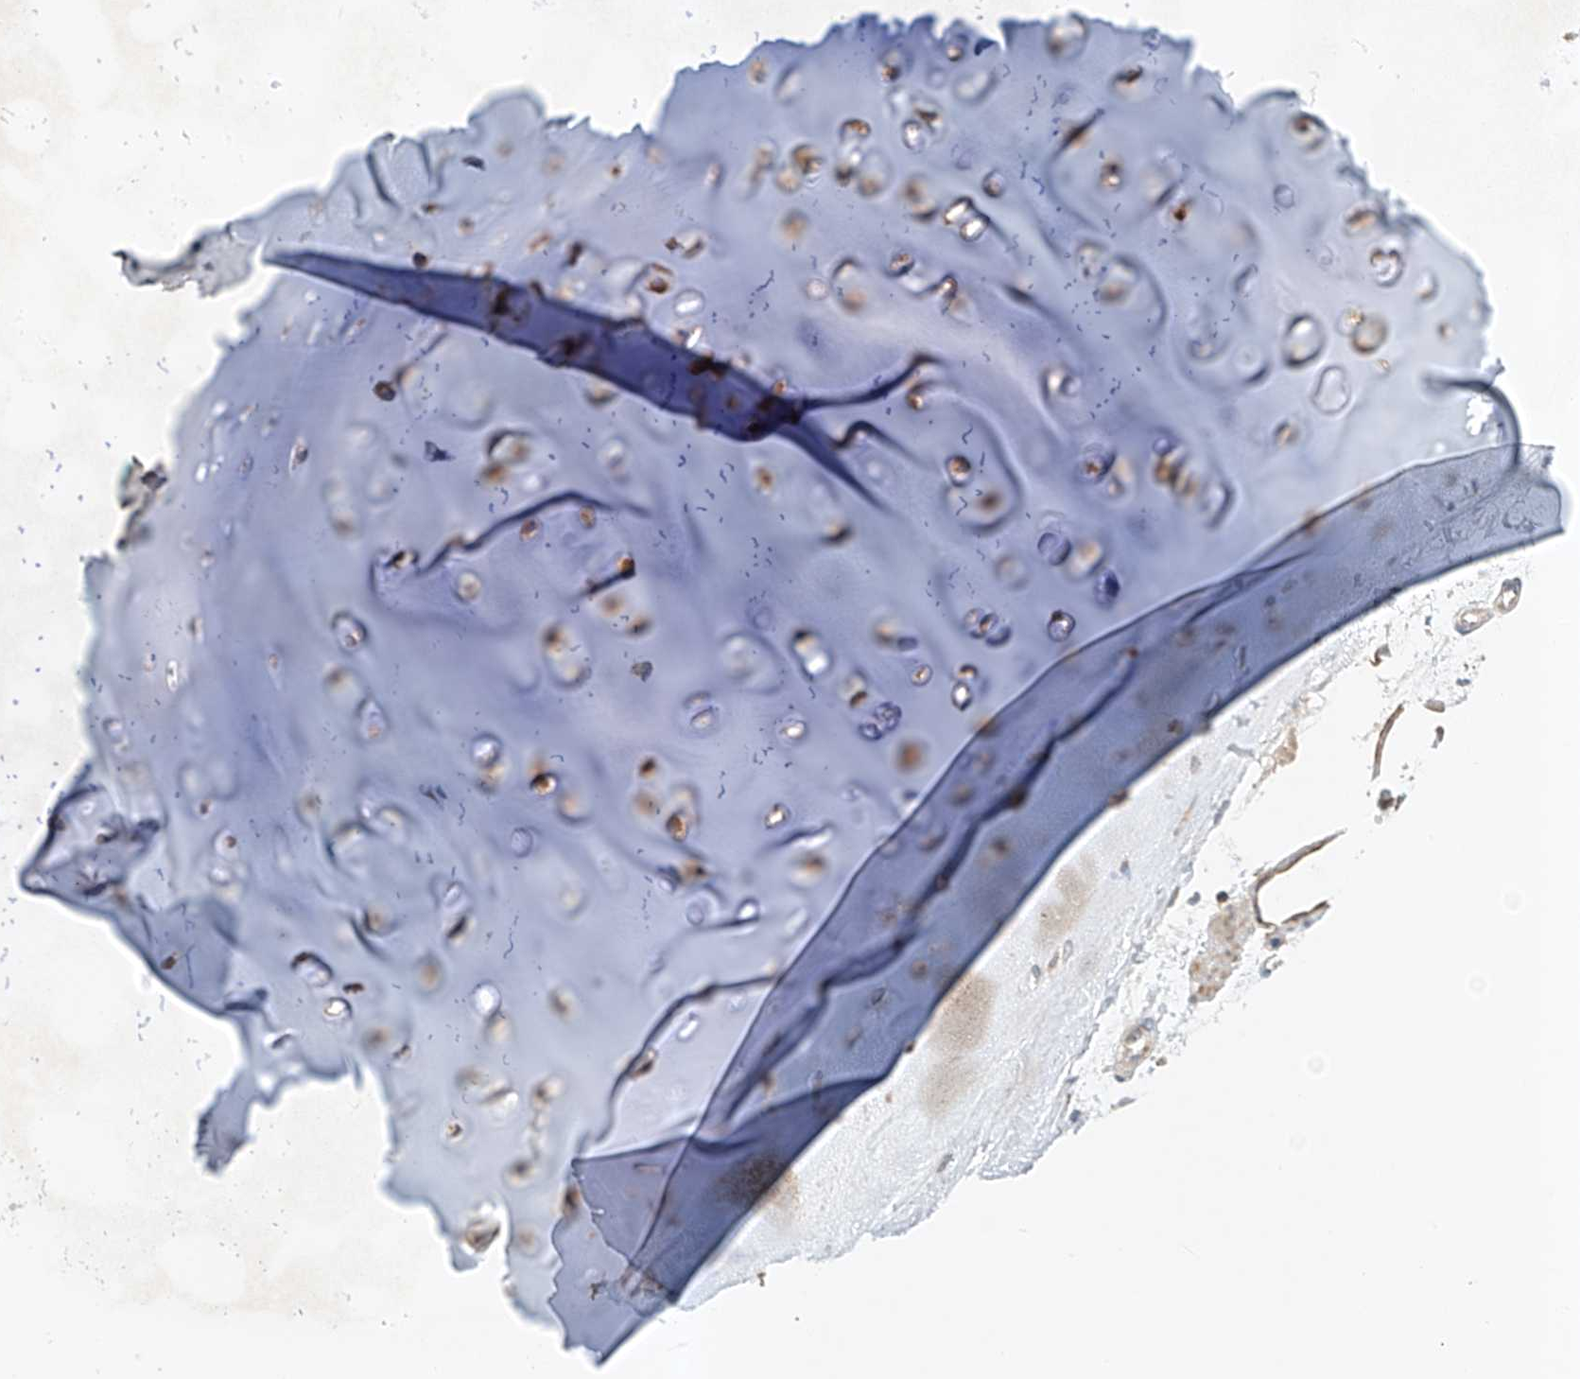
{"staining": {"intensity": "negative", "quantity": "none", "location": "none"}, "tissue": "adipose tissue", "cell_type": "Adipocytes", "image_type": "normal", "snomed": [{"axis": "morphology", "description": "Normal tissue, NOS"}, {"axis": "morphology", "description": "Basal cell carcinoma"}, {"axis": "topography", "description": "Cartilage tissue"}, {"axis": "topography", "description": "Nasopharynx"}, {"axis": "topography", "description": "Oral tissue"}], "caption": "Protein analysis of normal adipose tissue reveals no significant staining in adipocytes.", "gene": "CARMIL1", "patient": {"sex": "female", "age": 77}}